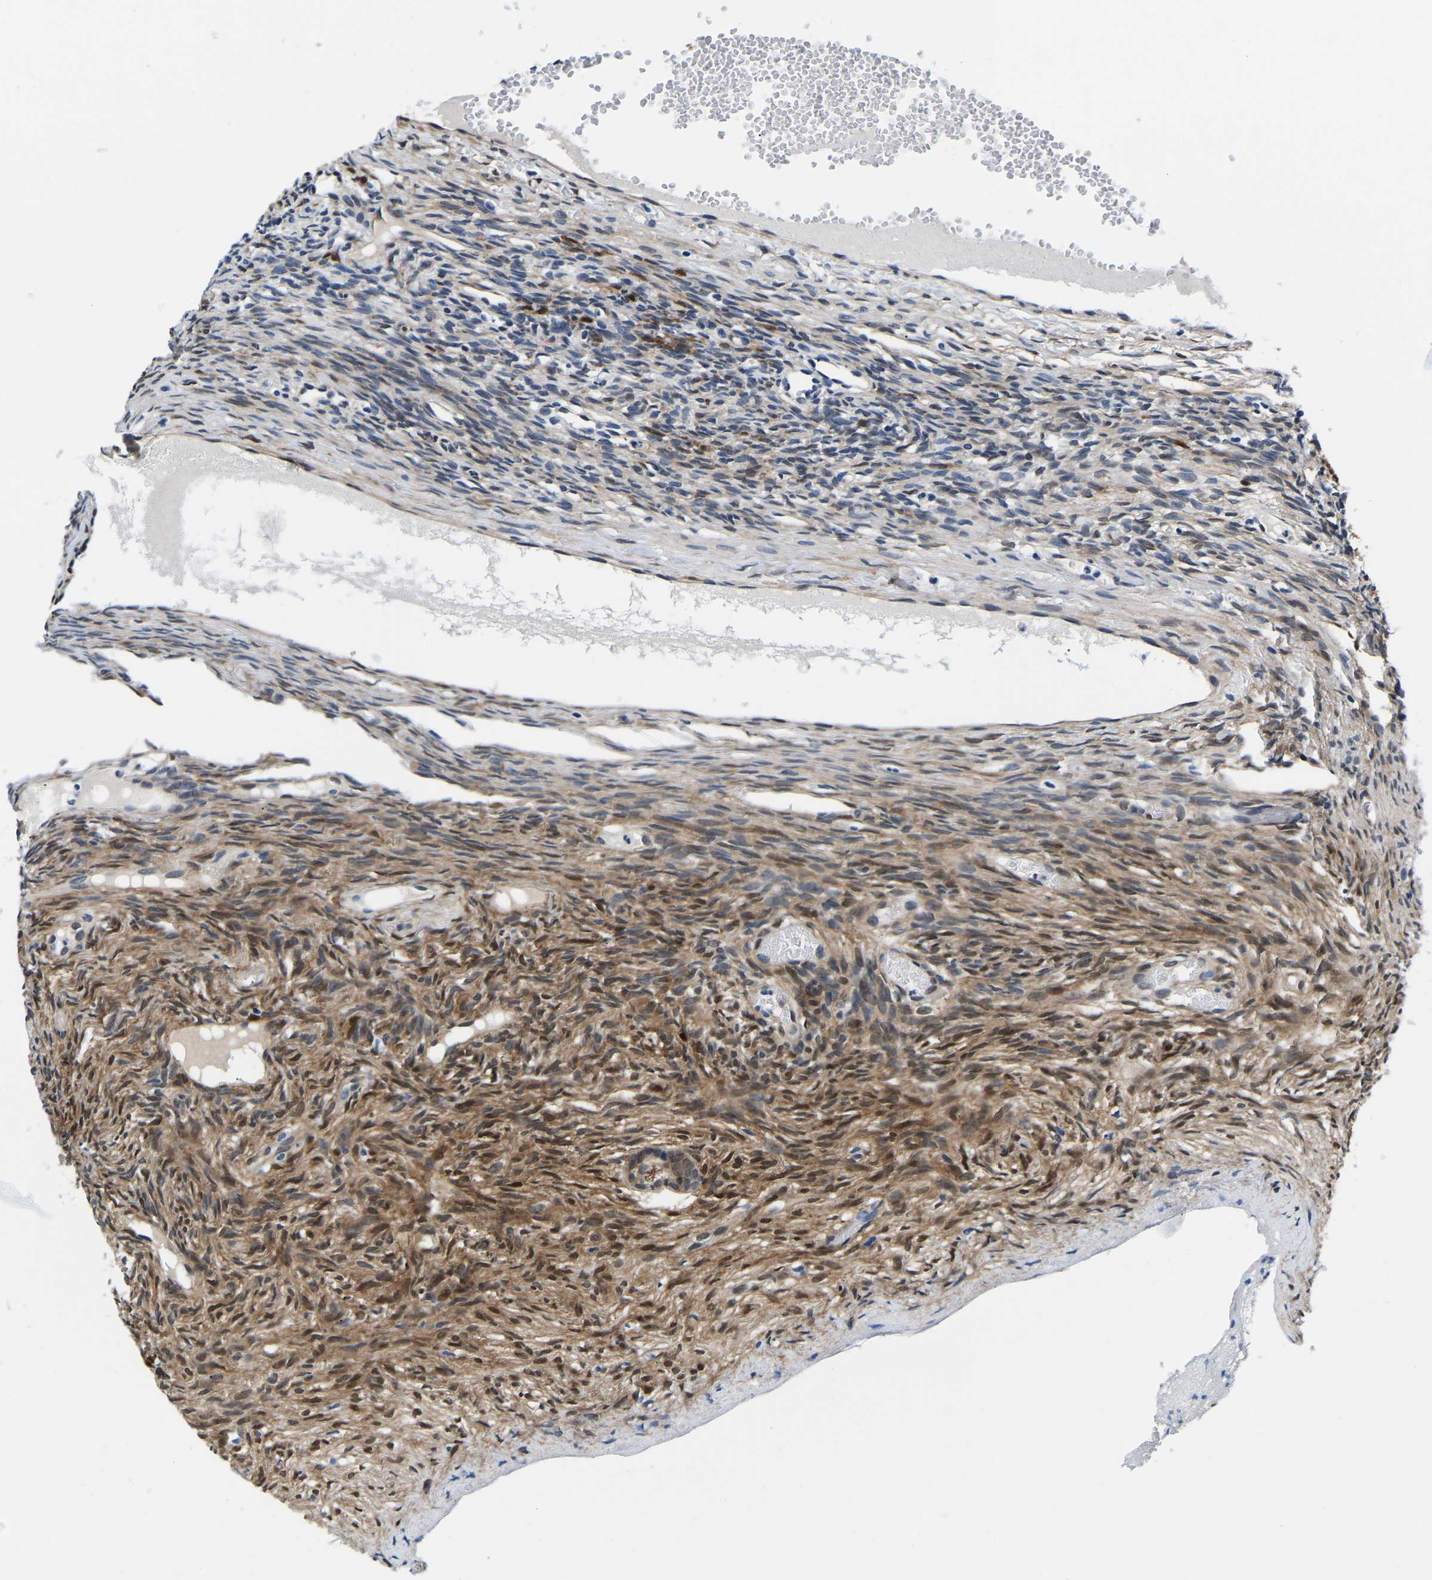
{"staining": {"intensity": "moderate", "quantity": "25%-75%", "location": "cytoplasmic/membranous"}, "tissue": "ovary", "cell_type": "Follicle cells", "image_type": "normal", "snomed": [{"axis": "morphology", "description": "Normal tissue, NOS"}, {"axis": "topography", "description": "Ovary"}], "caption": "A medium amount of moderate cytoplasmic/membranous positivity is identified in approximately 25%-75% of follicle cells in normal ovary. Immunohistochemistry stains the protein in brown and the nuclei are stained blue.", "gene": "S100A13", "patient": {"sex": "female", "age": 33}}